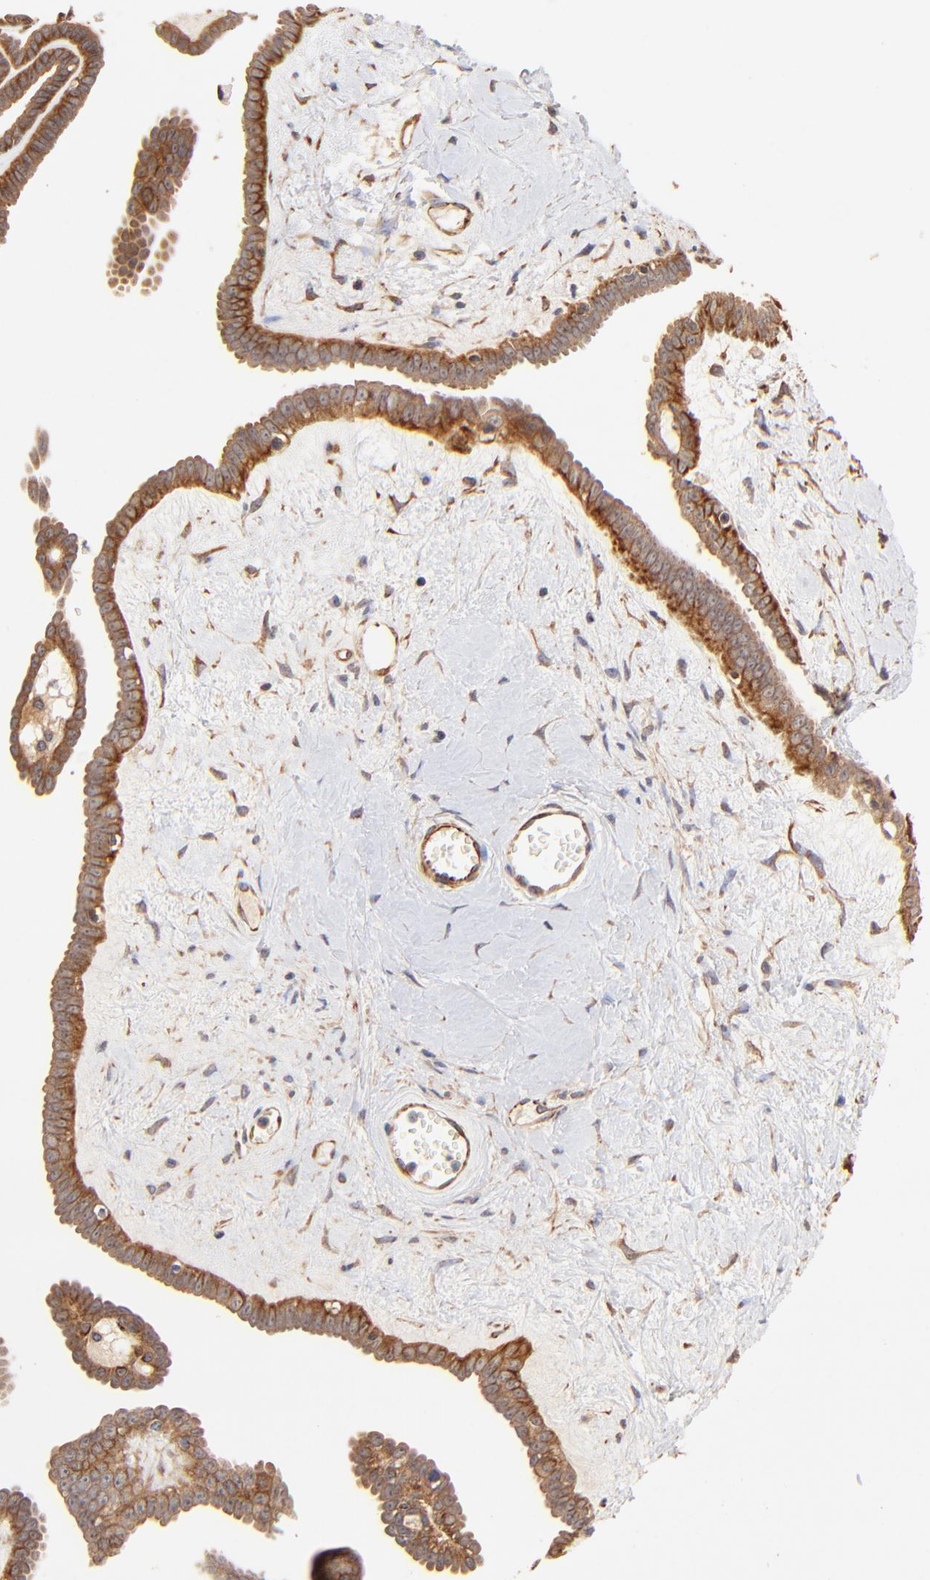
{"staining": {"intensity": "moderate", "quantity": ">75%", "location": "cytoplasmic/membranous"}, "tissue": "ovarian cancer", "cell_type": "Tumor cells", "image_type": "cancer", "snomed": [{"axis": "morphology", "description": "Cystadenocarcinoma, serous, NOS"}, {"axis": "topography", "description": "Ovary"}], "caption": "IHC image of neoplastic tissue: serous cystadenocarcinoma (ovarian) stained using immunohistochemistry exhibits medium levels of moderate protein expression localized specifically in the cytoplasmic/membranous of tumor cells, appearing as a cytoplasmic/membranous brown color.", "gene": "TNFAIP3", "patient": {"sex": "female", "age": 71}}